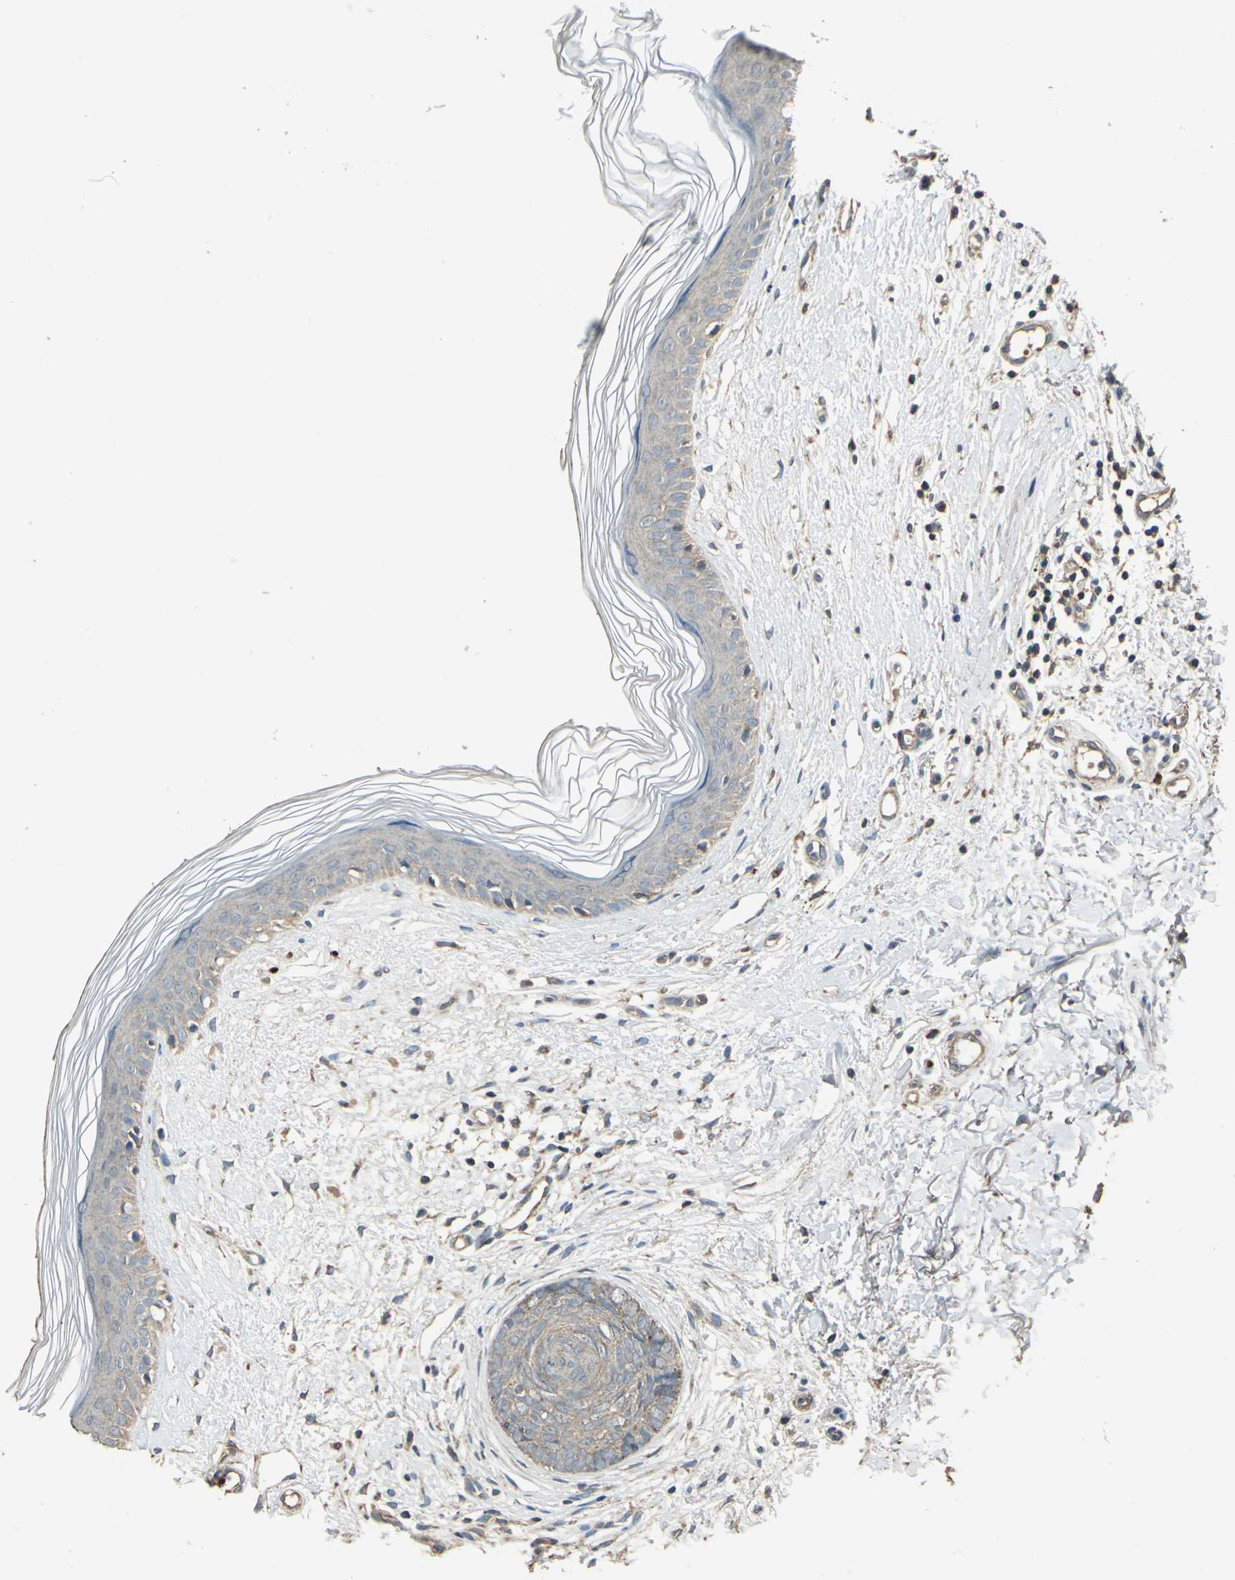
{"staining": {"intensity": "moderate", "quantity": ">75%", "location": "cytoplasmic/membranous"}, "tissue": "skin cancer", "cell_type": "Tumor cells", "image_type": "cancer", "snomed": [{"axis": "morphology", "description": "Normal tissue, NOS"}, {"axis": "morphology", "description": "Basal cell carcinoma"}, {"axis": "topography", "description": "Skin"}], "caption": "Skin basal cell carcinoma was stained to show a protein in brown. There is medium levels of moderate cytoplasmic/membranous positivity in approximately >75% of tumor cells. (Stains: DAB in brown, nuclei in blue, Microscopy: brightfield microscopy at high magnification).", "gene": "POLRMT", "patient": {"sex": "female", "age": 61}}